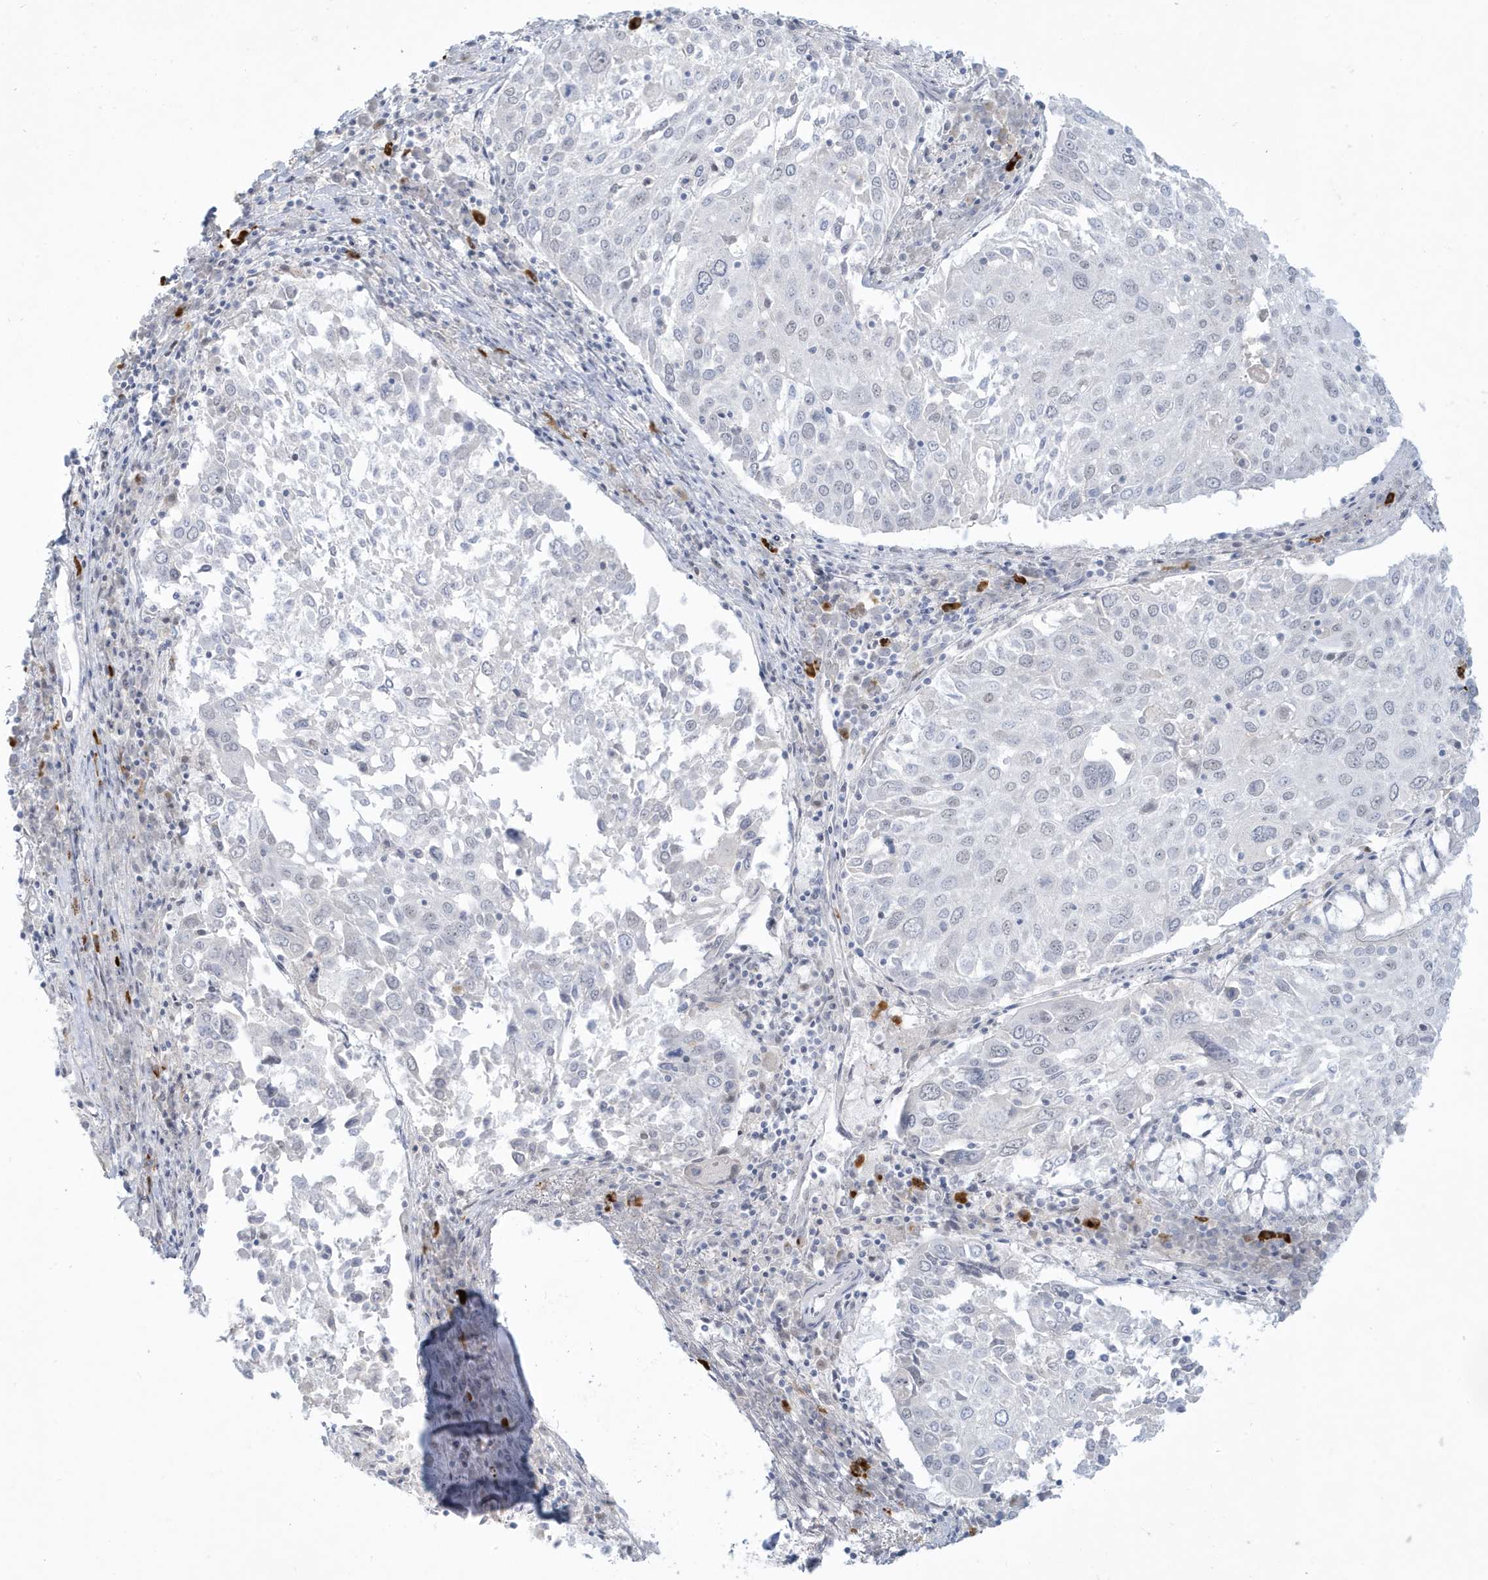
{"staining": {"intensity": "negative", "quantity": "none", "location": "none"}, "tissue": "lung cancer", "cell_type": "Tumor cells", "image_type": "cancer", "snomed": [{"axis": "morphology", "description": "Squamous cell carcinoma, NOS"}, {"axis": "topography", "description": "Lung"}], "caption": "The histopathology image exhibits no significant expression in tumor cells of squamous cell carcinoma (lung).", "gene": "HERC6", "patient": {"sex": "male", "age": 65}}